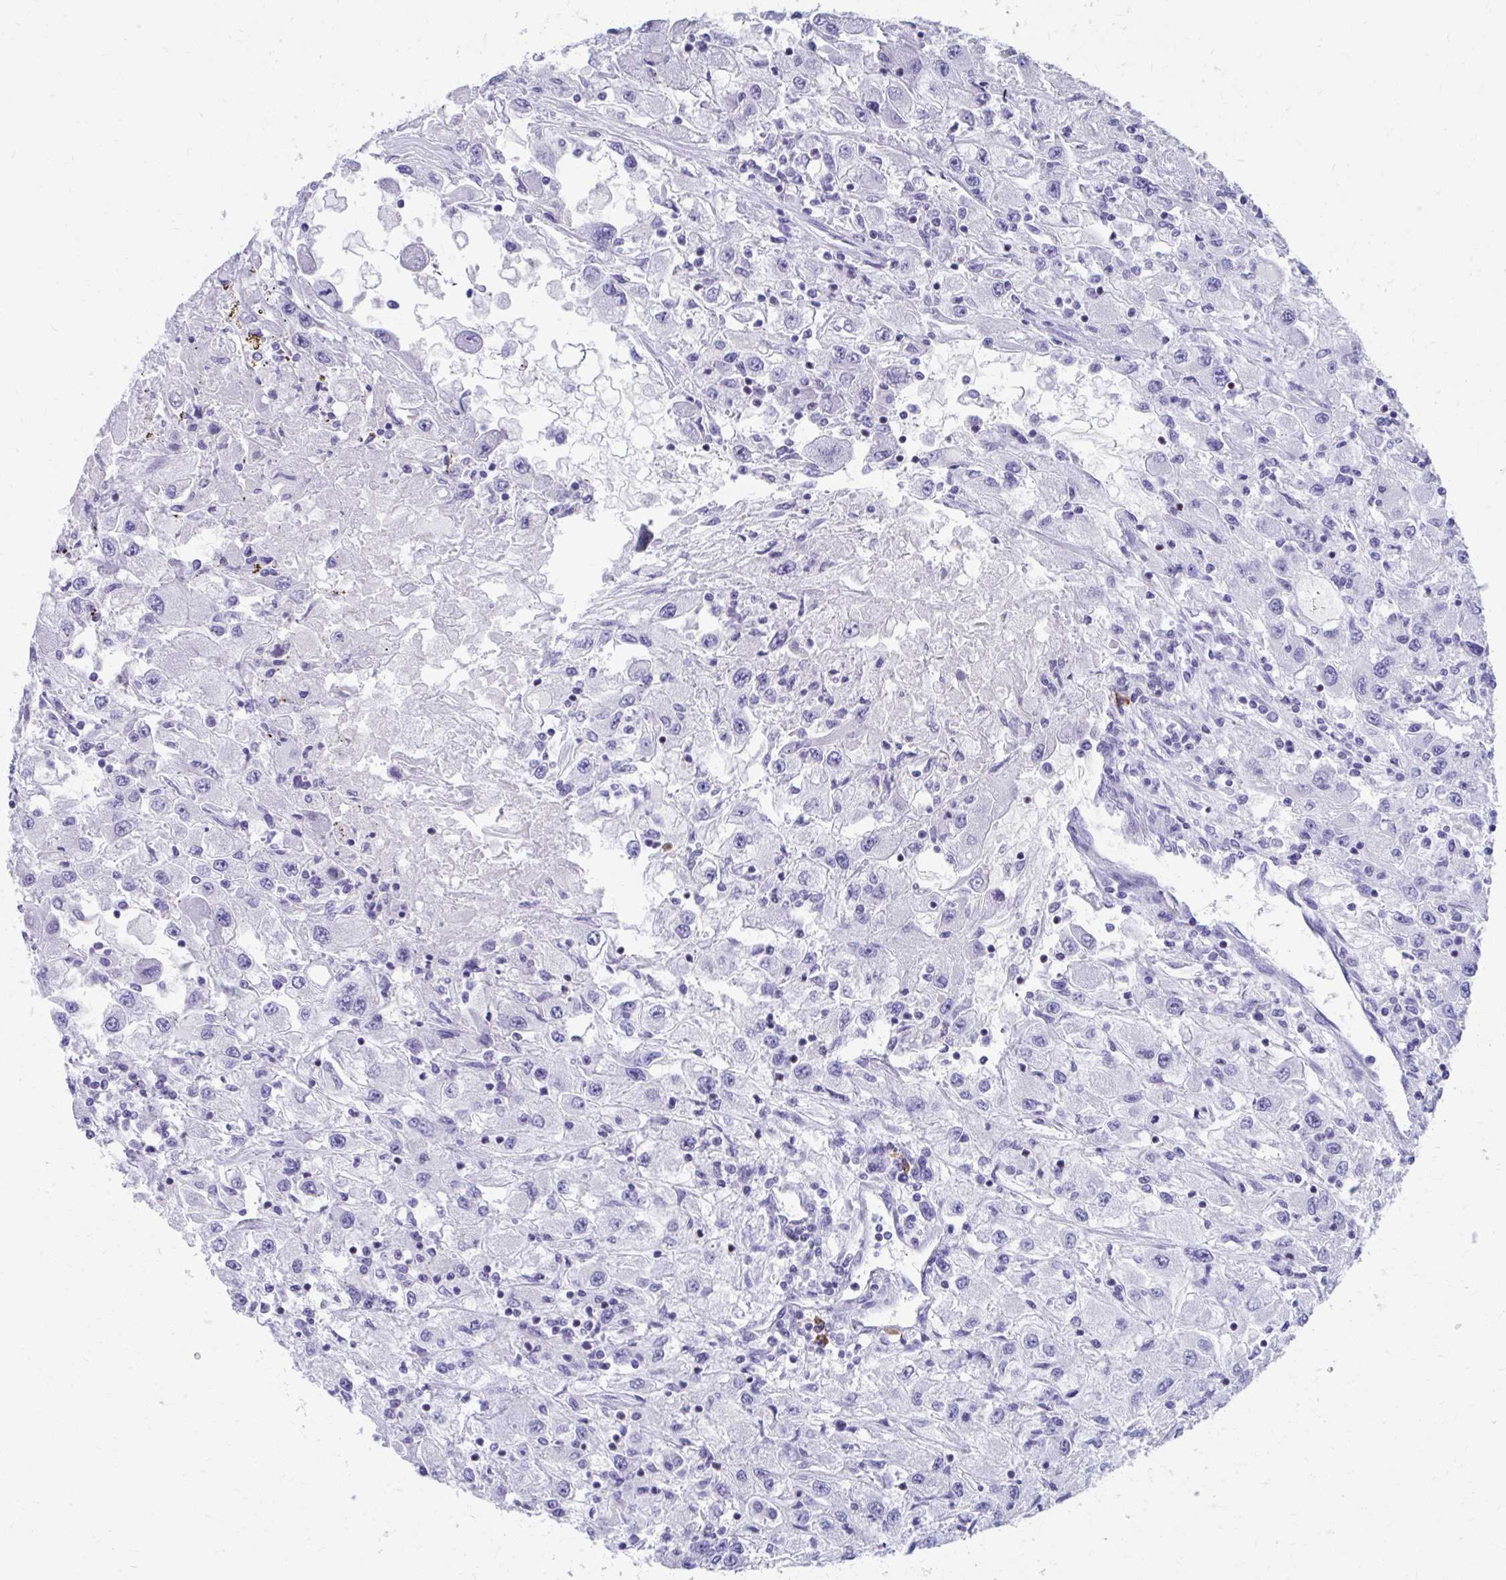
{"staining": {"intensity": "negative", "quantity": "none", "location": "none"}, "tissue": "renal cancer", "cell_type": "Tumor cells", "image_type": "cancer", "snomed": [{"axis": "morphology", "description": "Adenocarcinoma, NOS"}, {"axis": "topography", "description": "Kidney"}], "caption": "Protein analysis of adenocarcinoma (renal) demonstrates no significant expression in tumor cells.", "gene": "RUNX3", "patient": {"sex": "female", "age": 67}}